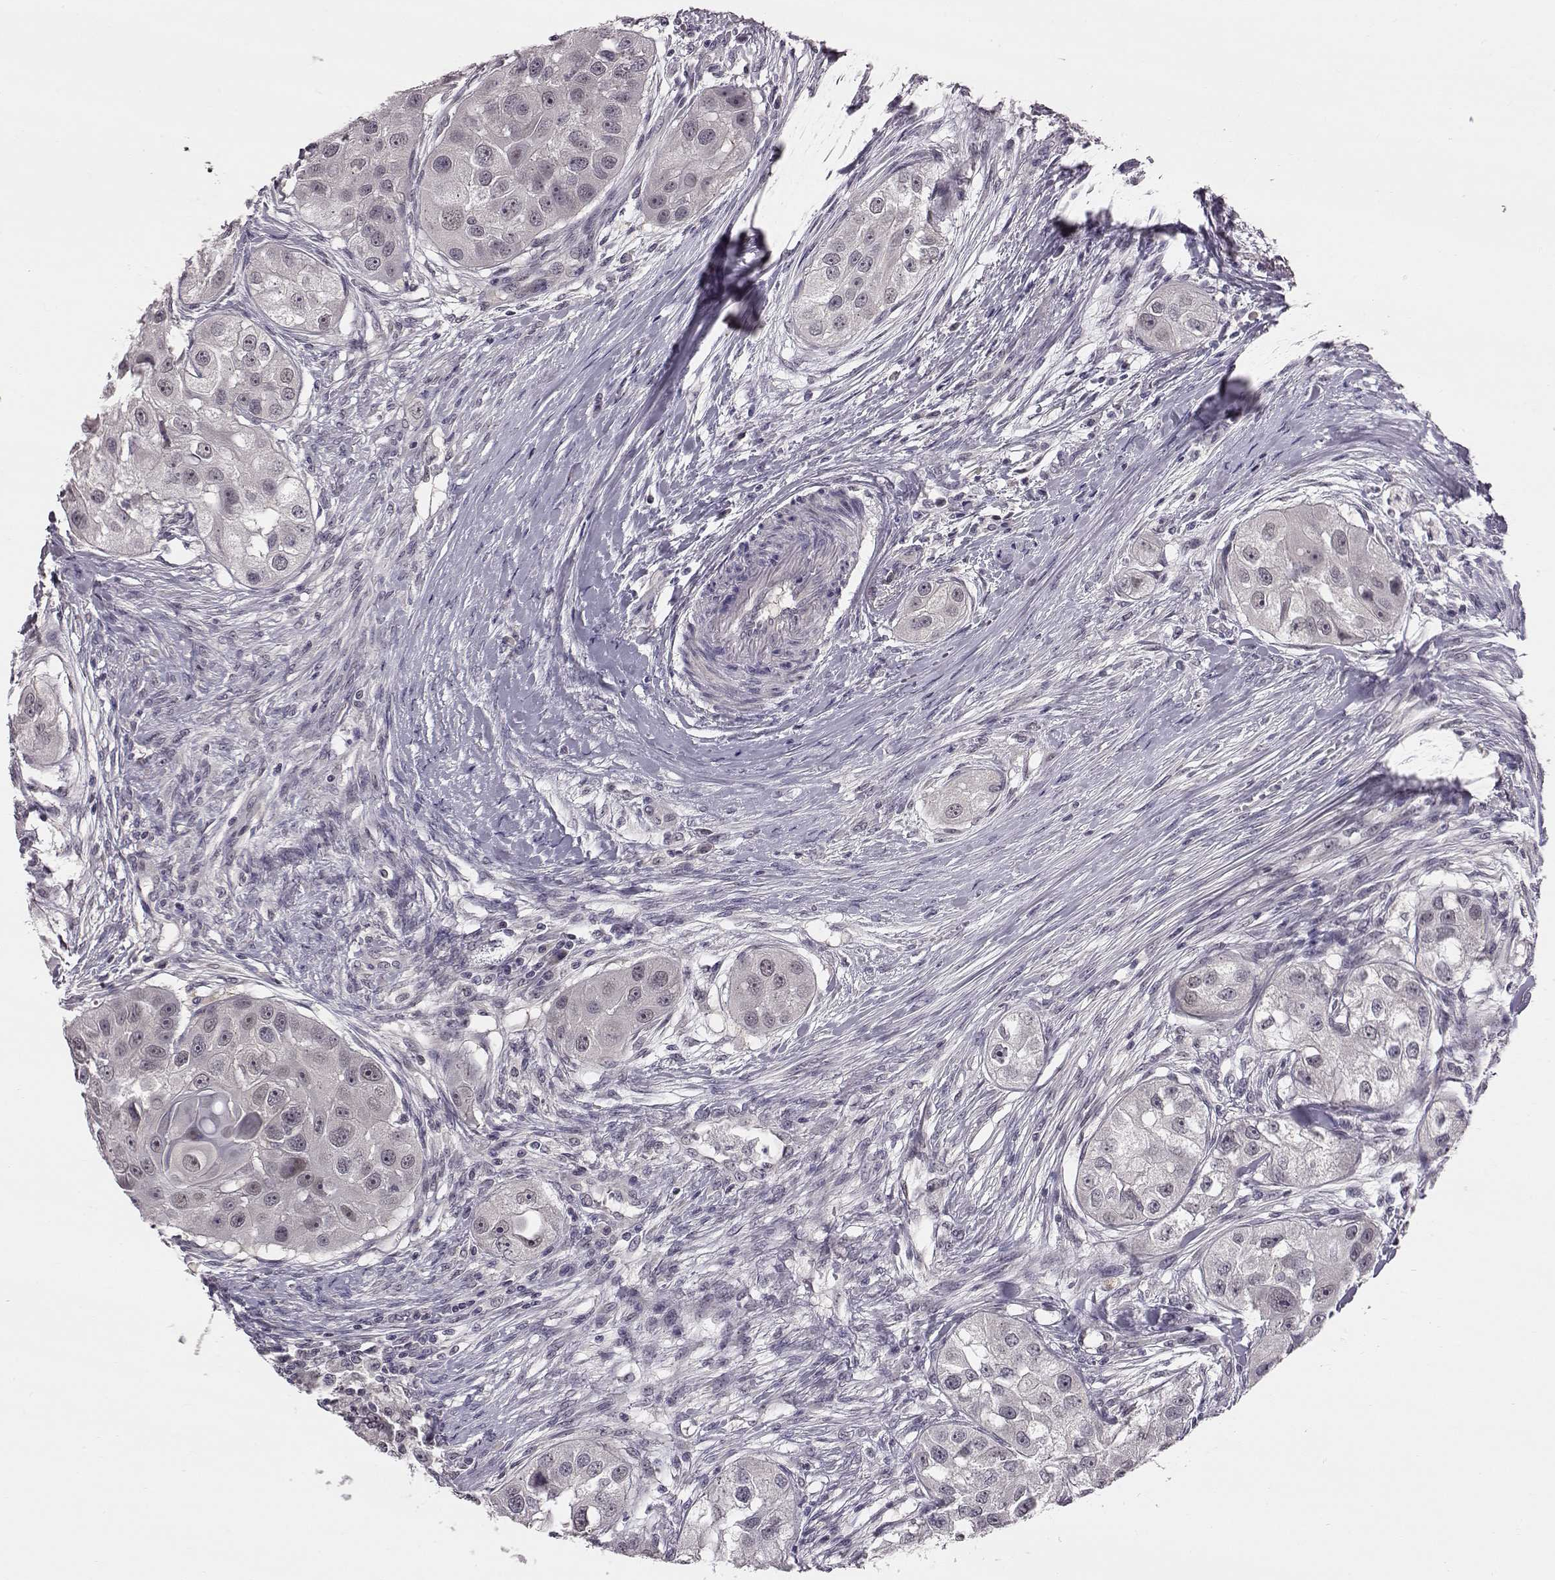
{"staining": {"intensity": "negative", "quantity": "none", "location": "none"}, "tissue": "head and neck cancer", "cell_type": "Tumor cells", "image_type": "cancer", "snomed": [{"axis": "morphology", "description": "Squamous cell carcinoma, NOS"}, {"axis": "topography", "description": "Head-Neck"}], "caption": "Tumor cells show no significant staining in squamous cell carcinoma (head and neck). The staining is performed using DAB brown chromogen with nuclei counter-stained in using hematoxylin.", "gene": "C10orf62", "patient": {"sex": "male", "age": 51}}